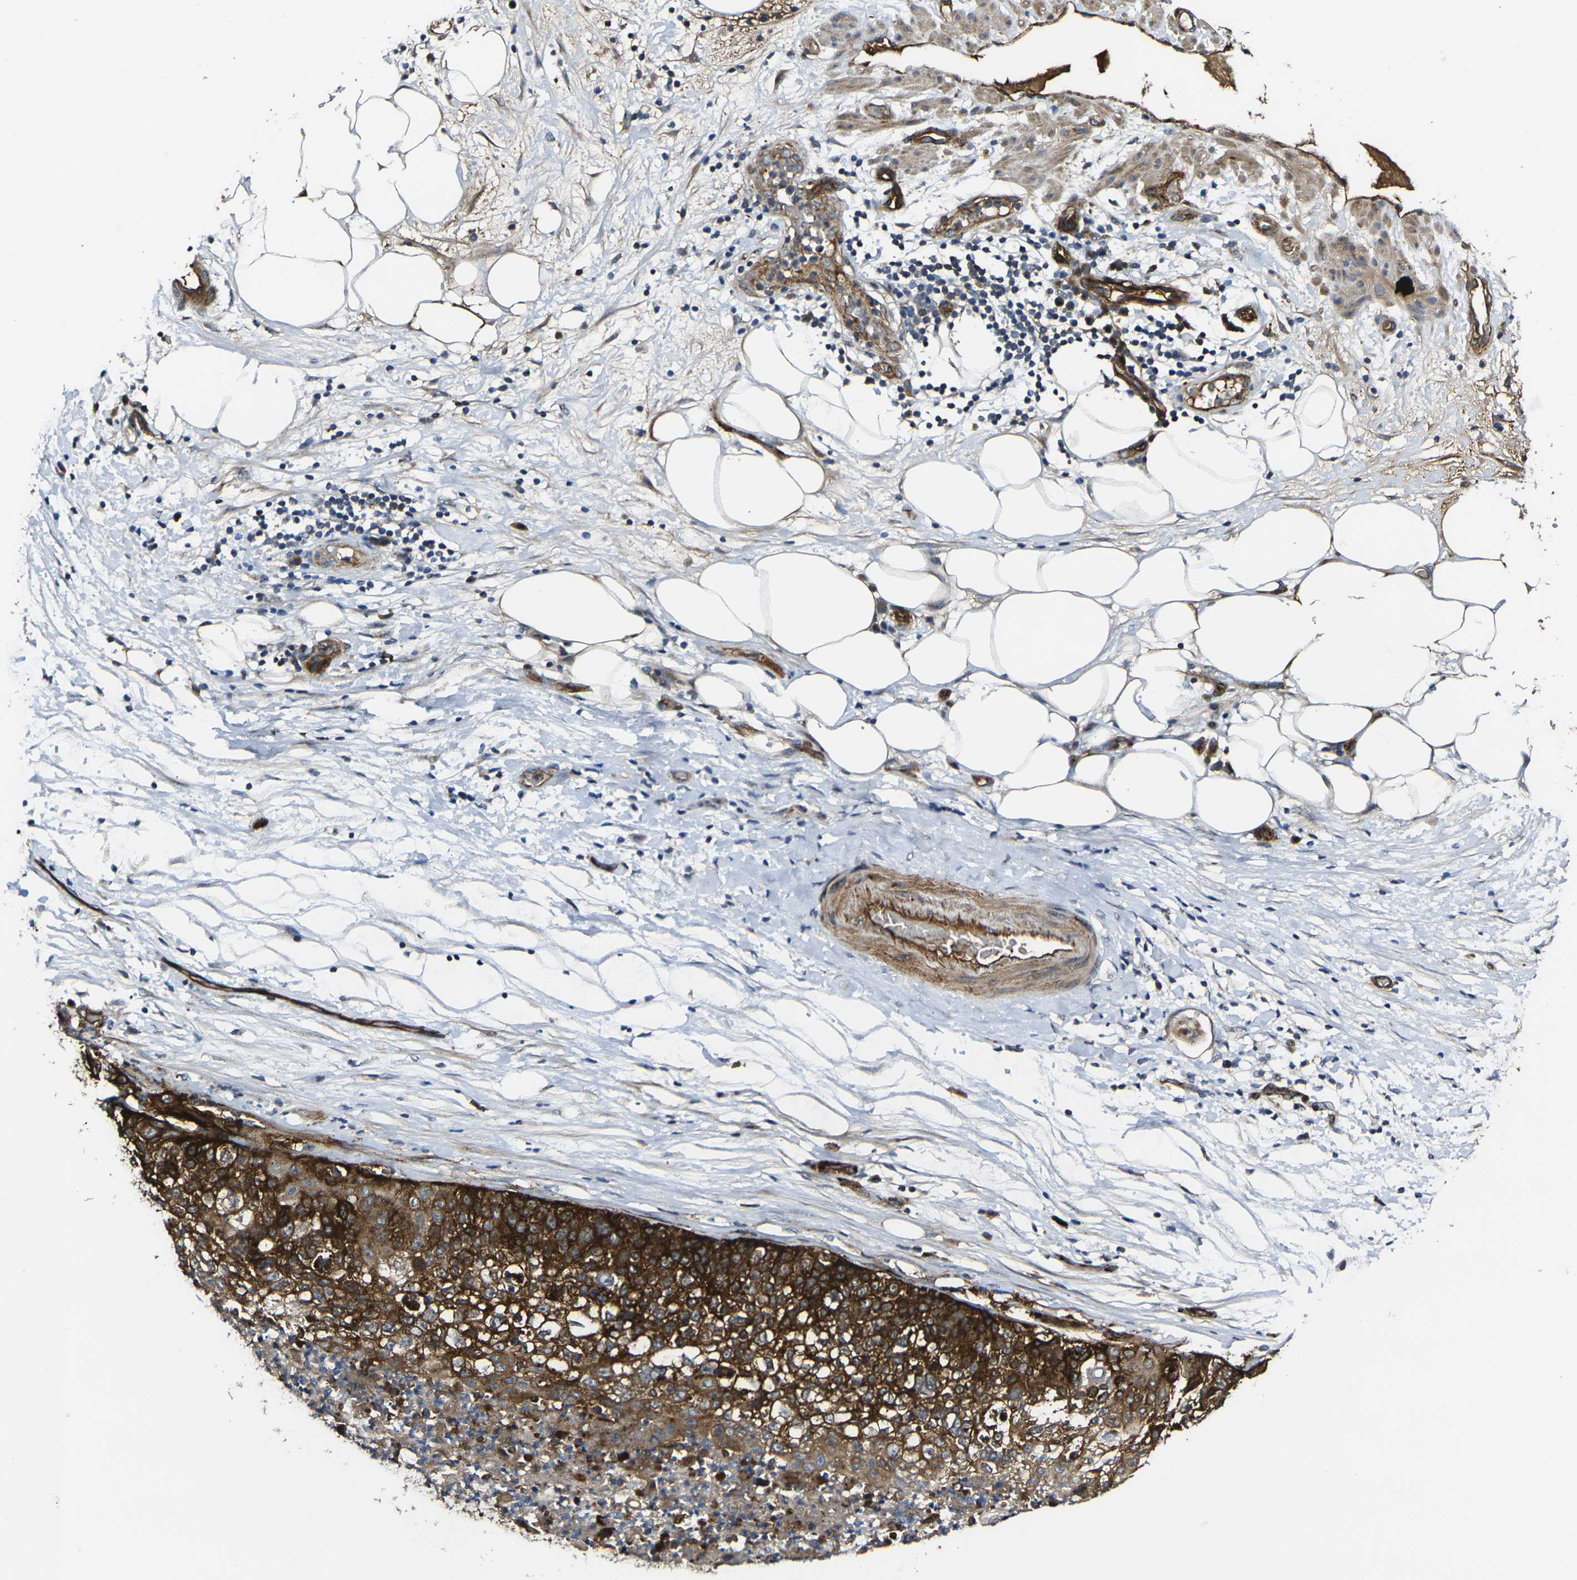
{"staining": {"intensity": "strong", "quantity": ">75%", "location": "cytoplasmic/membranous"}, "tissue": "lung cancer", "cell_type": "Tumor cells", "image_type": "cancer", "snomed": [{"axis": "morphology", "description": "Inflammation, NOS"}, {"axis": "morphology", "description": "Squamous cell carcinoma, NOS"}, {"axis": "topography", "description": "Lymph node"}, {"axis": "topography", "description": "Soft tissue"}, {"axis": "topography", "description": "Lung"}], "caption": "A high-resolution photomicrograph shows IHC staining of lung squamous cell carcinoma, which displays strong cytoplasmic/membranous expression in about >75% of tumor cells.", "gene": "ECE1", "patient": {"sex": "male", "age": 66}}